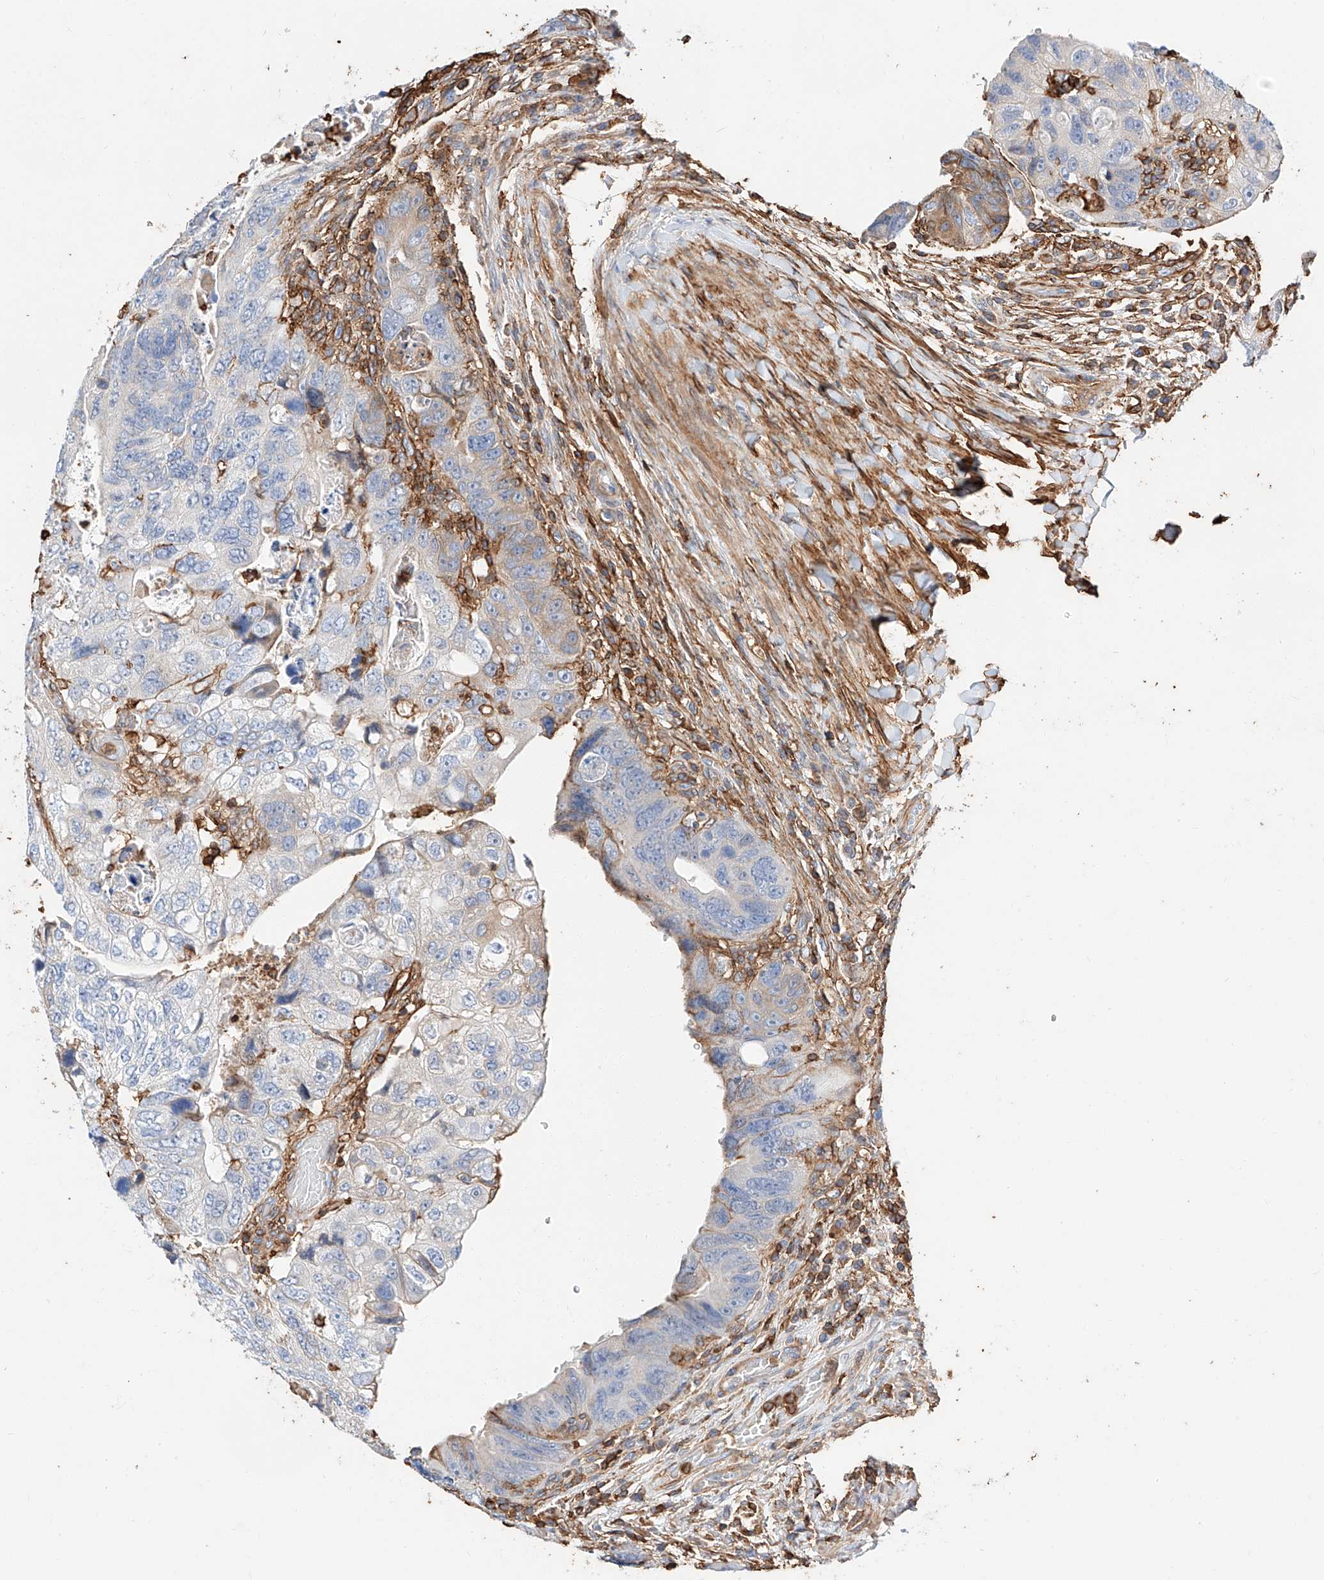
{"staining": {"intensity": "negative", "quantity": "none", "location": "none"}, "tissue": "colorectal cancer", "cell_type": "Tumor cells", "image_type": "cancer", "snomed": [{"axis": "morphology", "description": "Adenocarcinoma, NOS"}, {"axis": "topography", "description": "Rectum"}], "caption": "Tumor cells are negative for protein expression in human adenocarcinoma (colorectal).", "gene": "WFS1", "patient": {"sex": "male", "age": 59}}